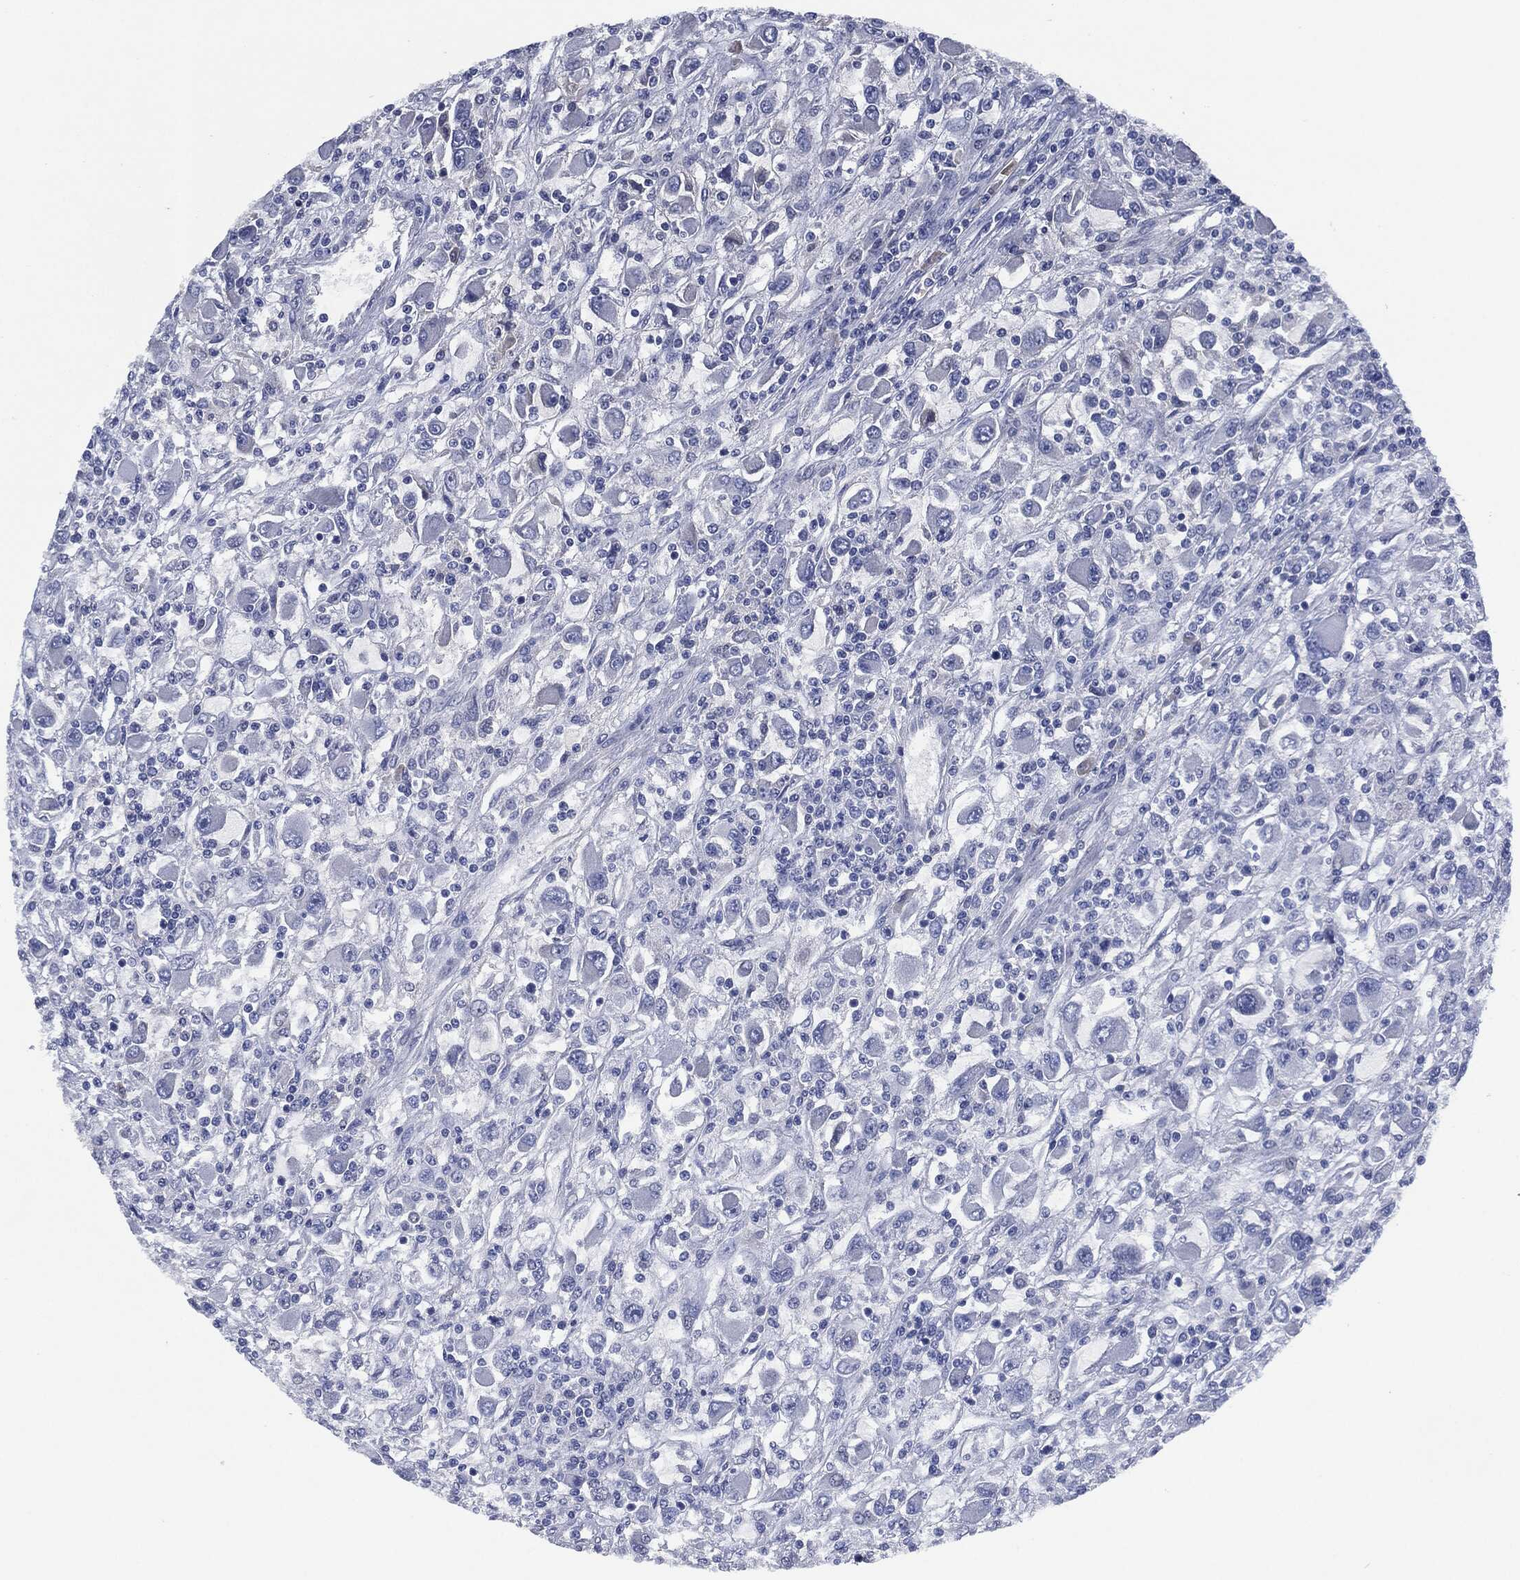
{"staining": {"intensity": "negative", "quantity": "none", "location": "none"}, "tissue": "renal cancer", "cell_type": "Tumor cells", "image_type": "cancer", "snomed": [{"axis": "morphology", "description": "Adenocarcinoma, NOS"}, {"axis": "topography", "description": "Kidney"}], "caption": "Immunohistochemical staining of human renal cancer (adenocarcinoma) reveals no significant staining in tumor cells.", "gene": "IL2RG", "patient": {"sex": "female", "age": 67}}